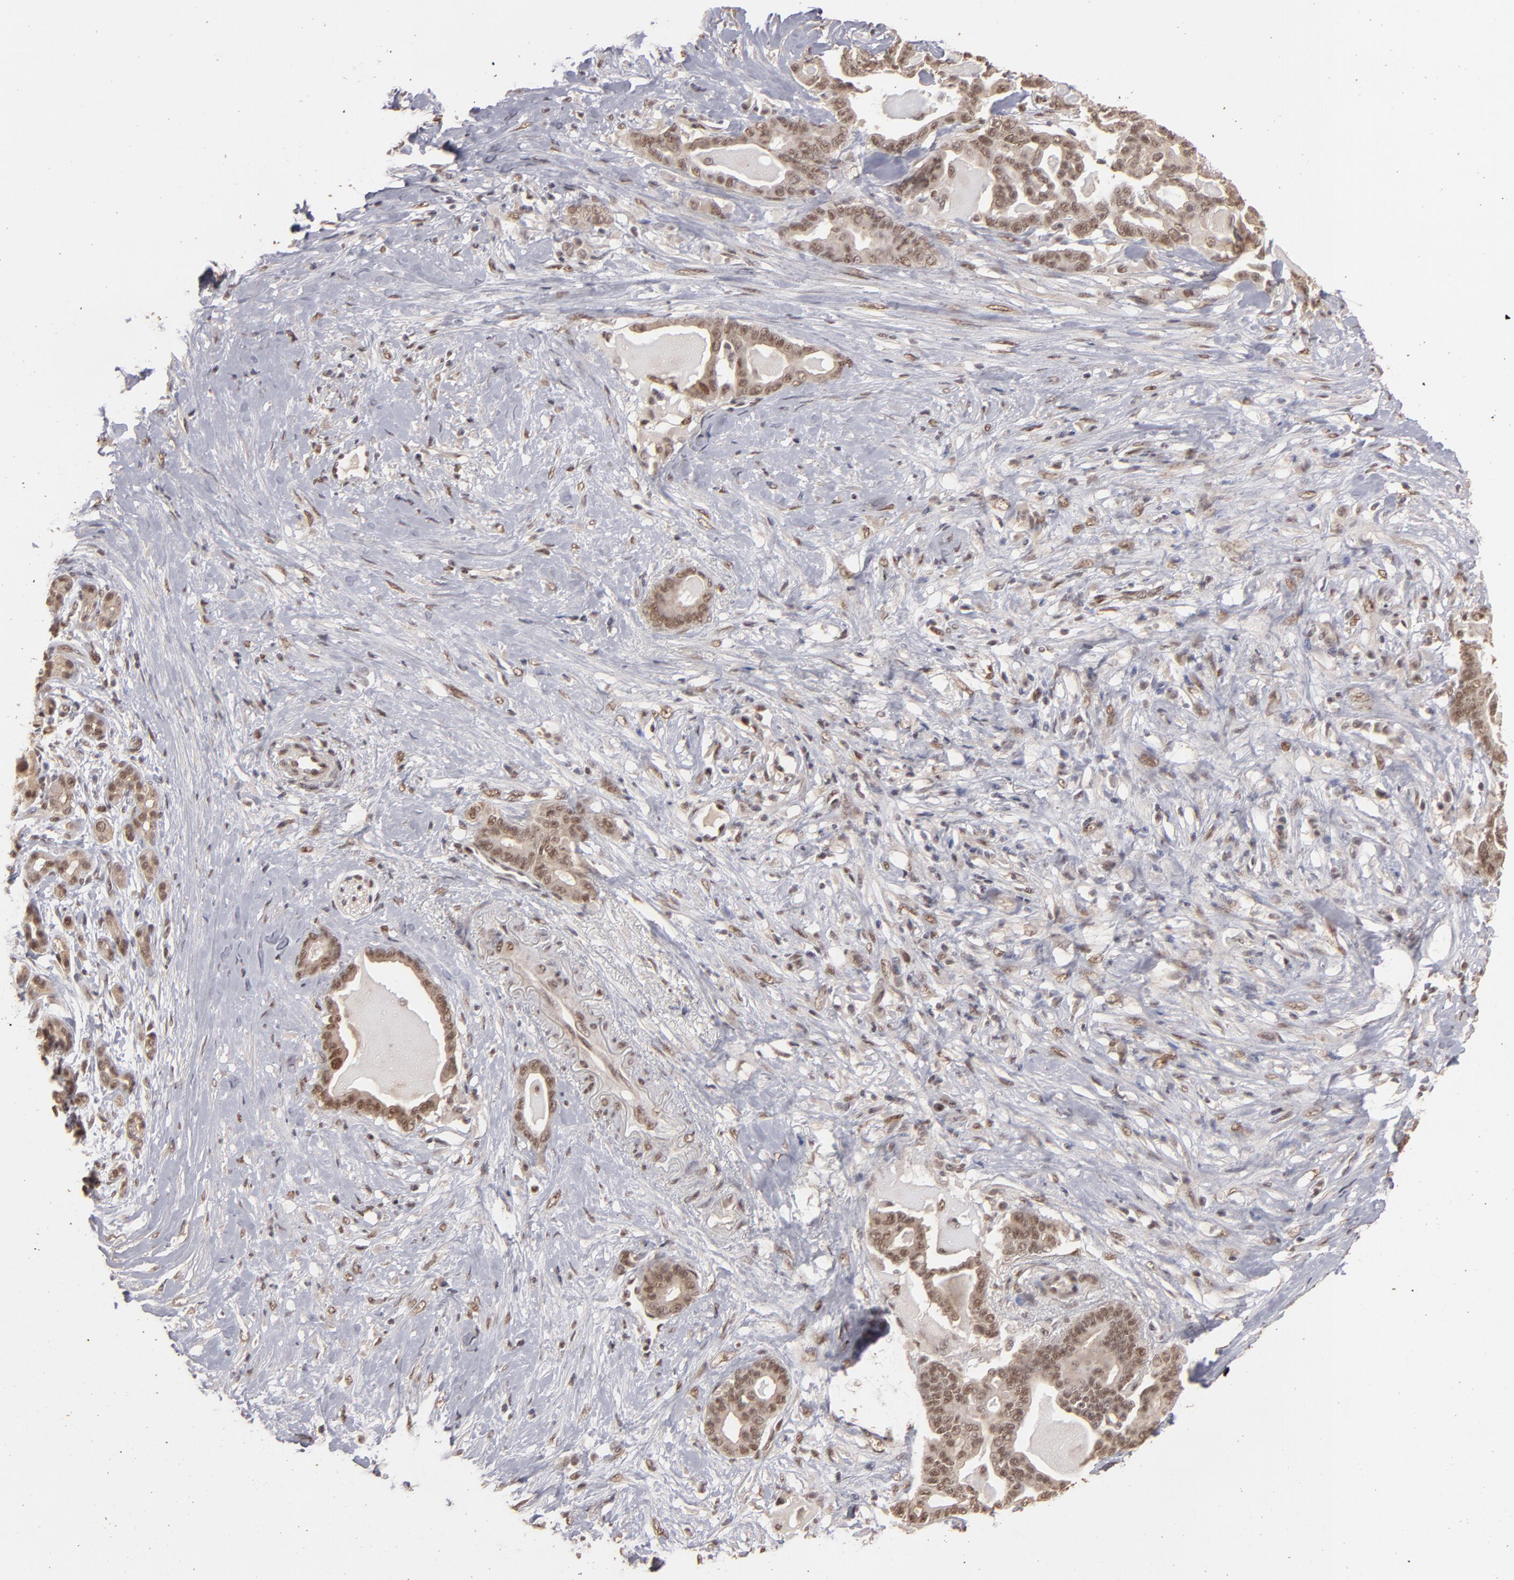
{"staining": {"intensity": "moderate", "quantity": ">75%", "location": "cytoplasmic/membranous,nuclear"}, "tissue": "pancreatic cancer", "cell_type": "Tumor cells", "image_type": "cancer", "snomed": [{"axis": "morphology", "description": "Adenocarcinoma, NOS"}, {"axis": "topography", "description": "Pancreas"}], "caption": "A high-resolution micrograph shows immunohistochemistry (IHC) staining of pancreatic cancer, which exhibits moderate cytoplasmic/membranous and nuclear staining in about >75% of tumor cells. (DAB IHC with brightfield microscopy, high magnification).", "gene": "CLOCK", "patient": {"sex": "male", "age": 63}}